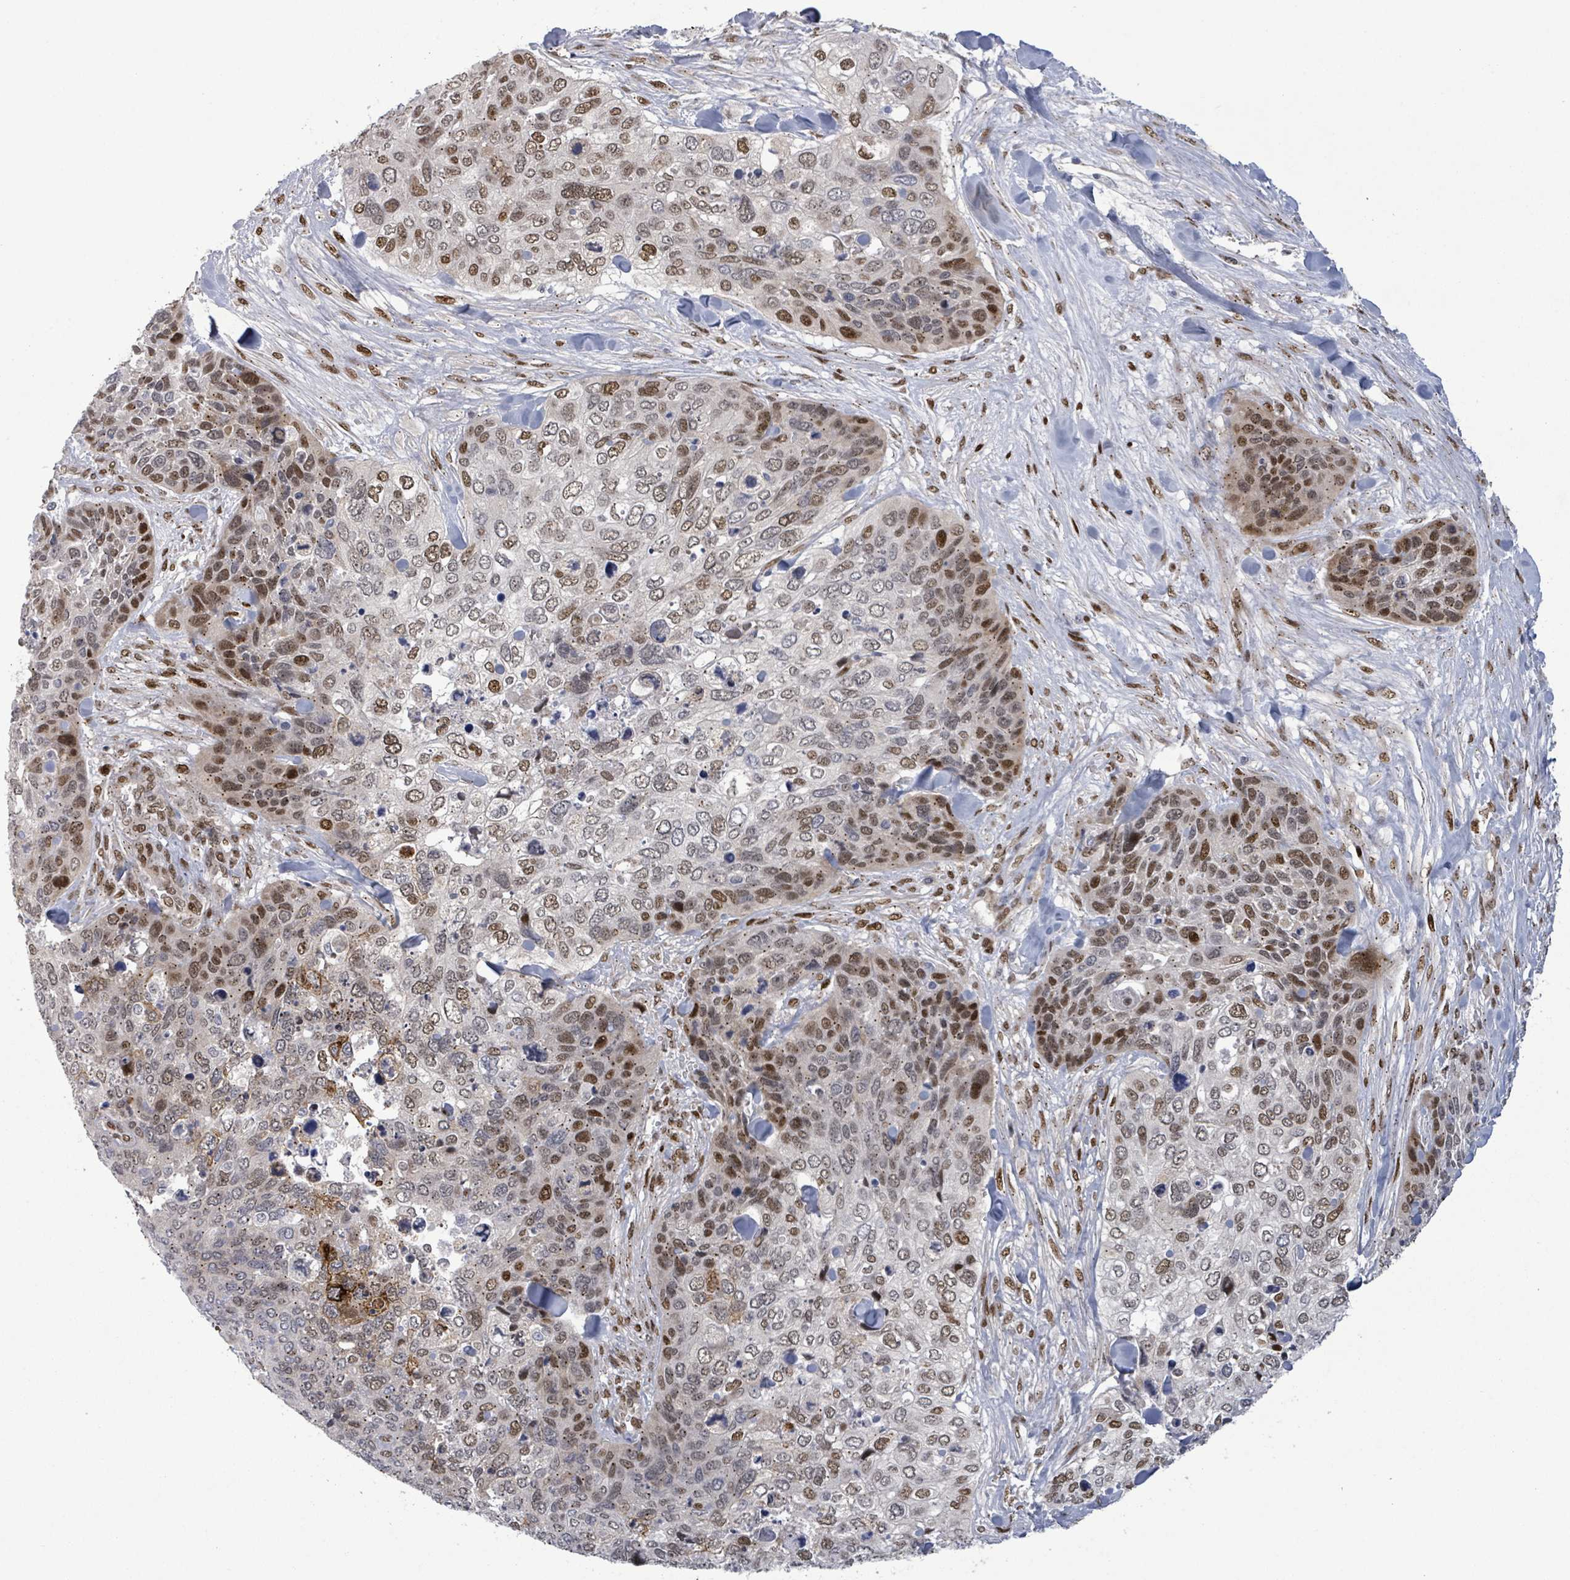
{"staining": {"intensity": "moderate", "quantity": ">75%", "location": "nuclear"}, "tissue": "skin cancer", "cell_type": "Tumor cells", "image_type": "cancer", "snomed": [{"axis": "morphology", "description": "Basal cell carcinoma"}, {"axis": "topography", "description": "Skin"}], "caption": "The photomicrograph reveals a brown stain indicating the presence of a protein in the nuclear of tumor cells in skin cancer (basal cell carcinoma).", "gene": "TUSC1", "patient": {"sex": "female", "age": 74}}